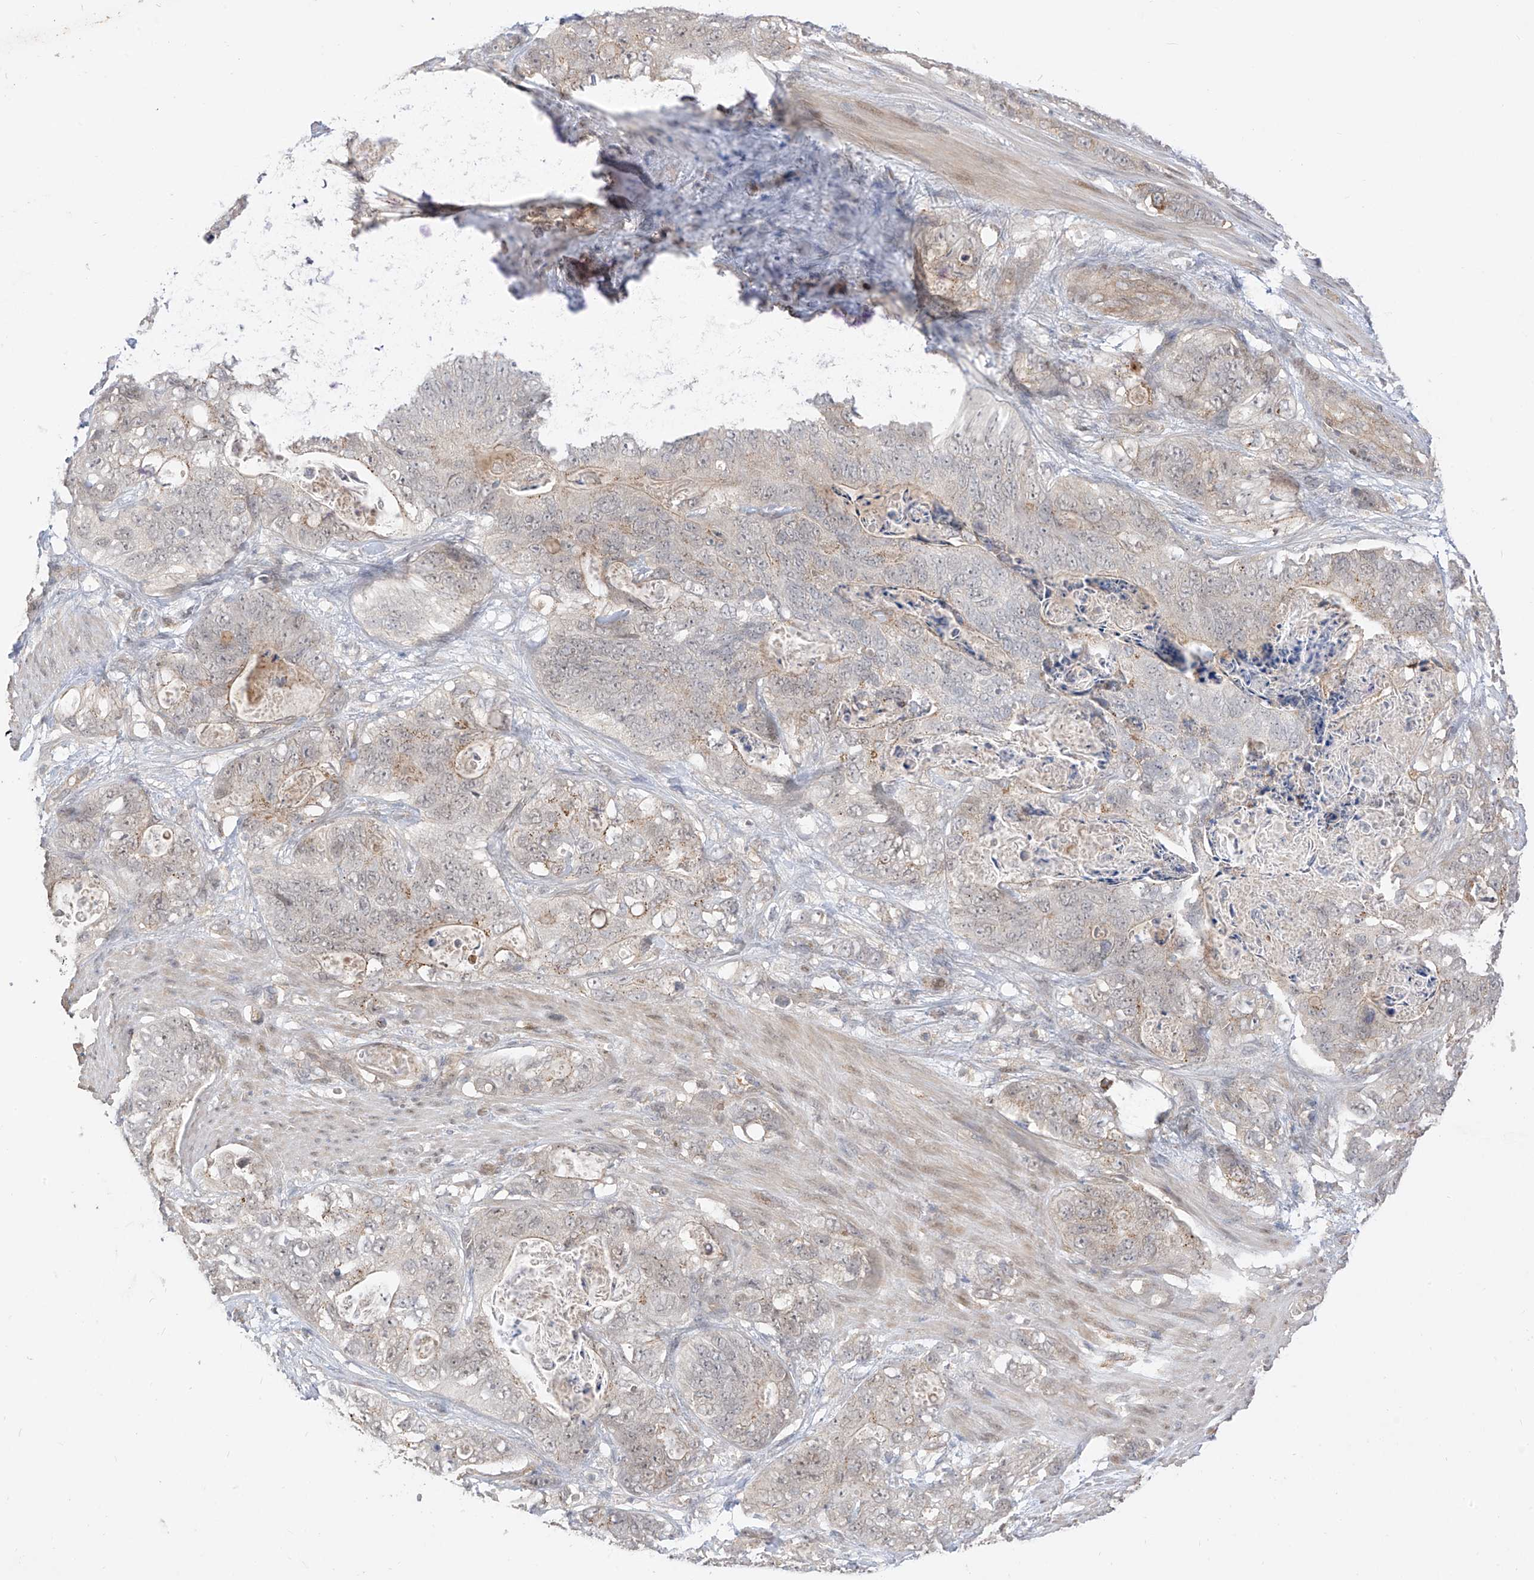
{"staining": {"intensity": "negative", "quantity": "none", "location": "none"}, "tissue": "stomach cancer", "cell_type": "Tumor cells", "image_type": "cancer", "snomed": [{"axis": "morphology", "description": "Normal tissue, NOS"}, {"axis": "morphology", "description": "Adenocarcinoma, NOS"}, {"axis": "topography", "description": "Stomach"}], "caption": "Micrograph shows no protein staining in tumor cells of stomach cancer tissue. The staining is performed using DAB brown chromogen with nuclei counter-stained in using hematoxylin.", "gene": "MRTFA", "patient": {"sex": "female", "age": 89}}